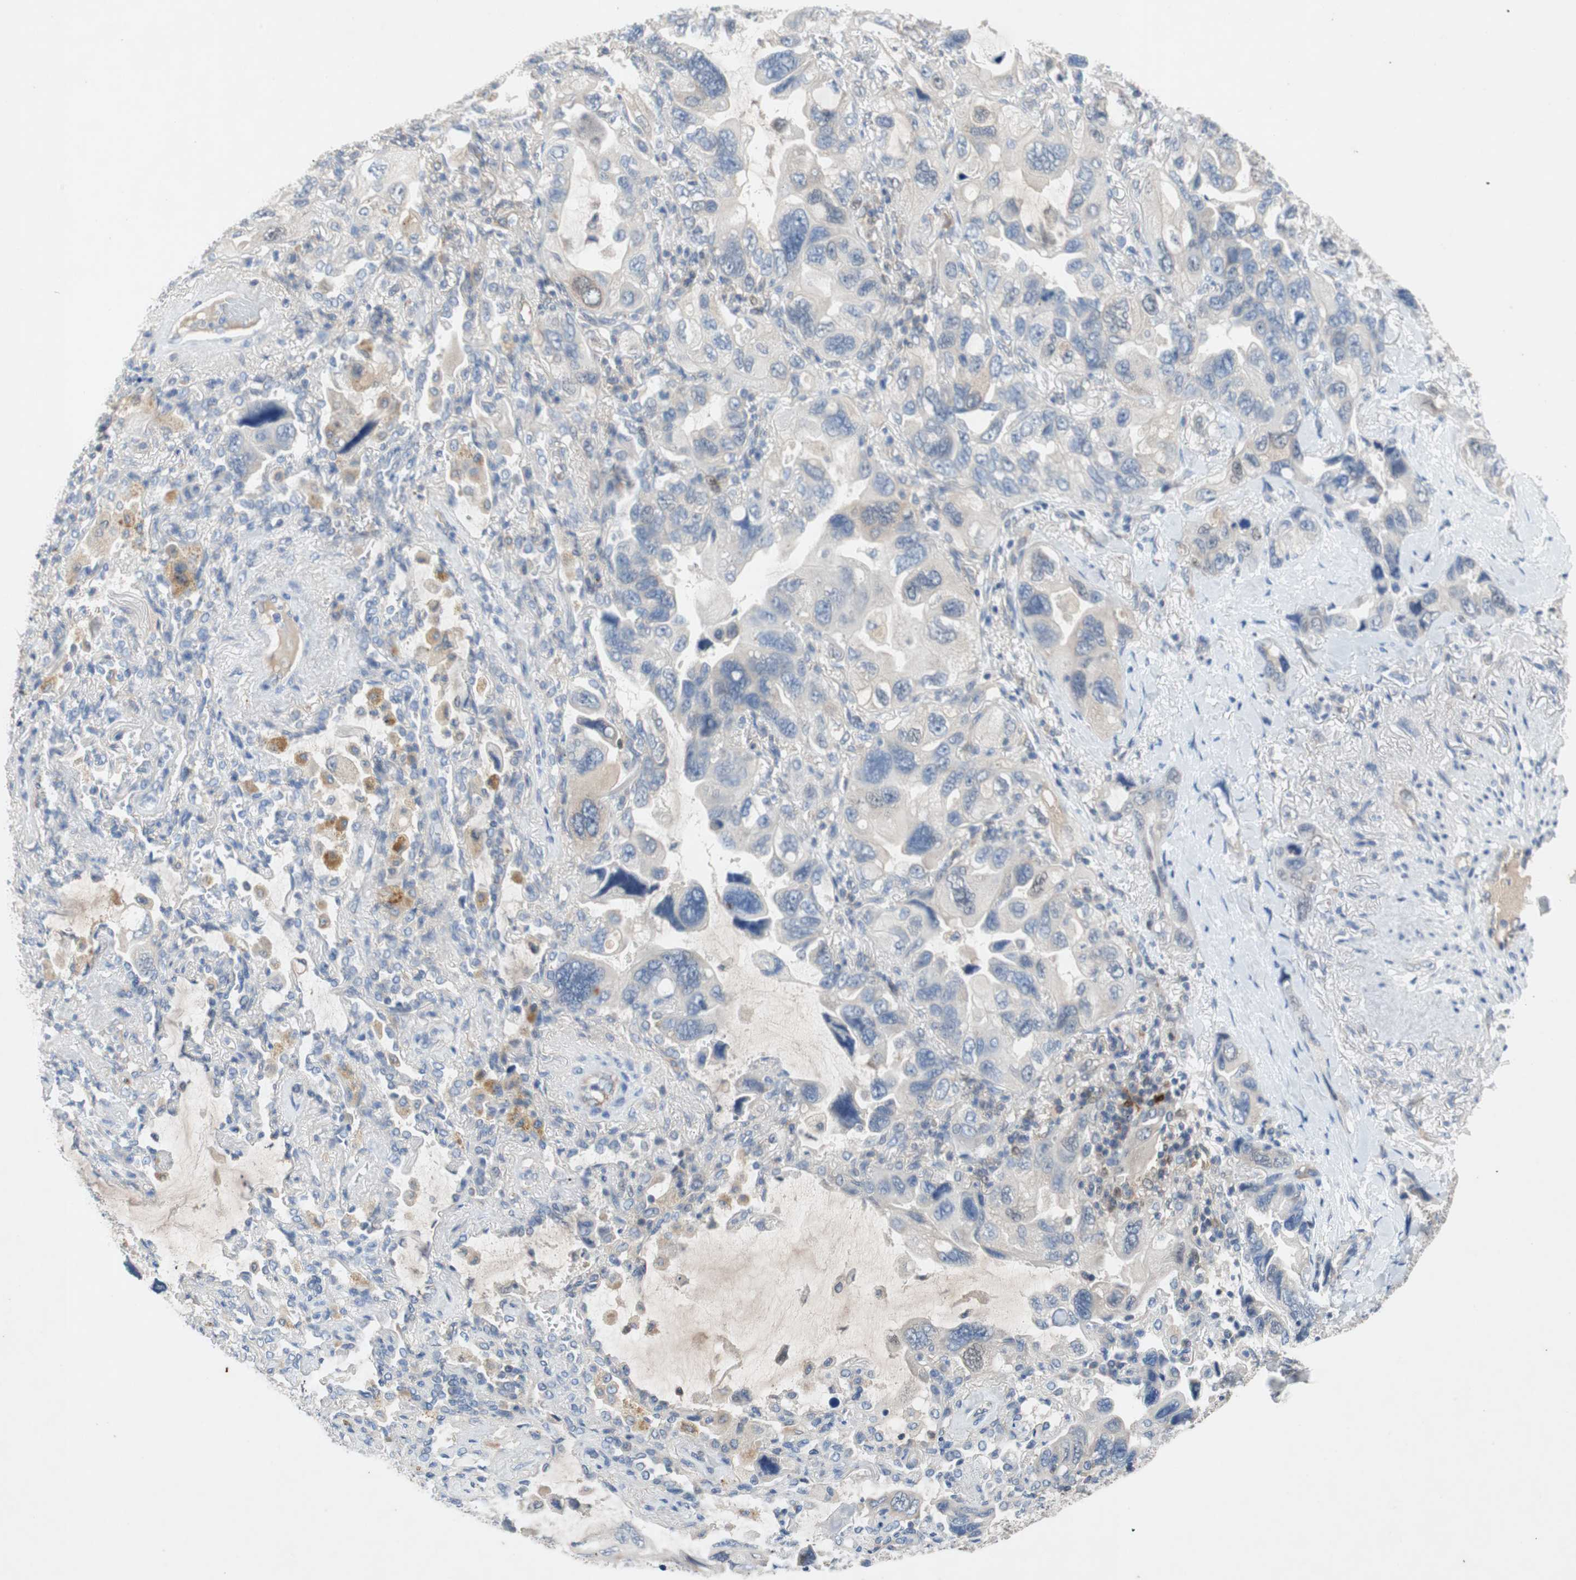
{"staining": {"intensity": "negative", "quantity": "none", "location": "none"}, "tissue": "lung cancer", "cell_type": "Tumor cells", "image_type": "cancer", "snomed": [{"axis": "morphology", "description": "Squamous cell carcinoma, NOS"}, {"axis": "topography", "description": "Lung"}], "caption": "High power microscopy image of an immunohistochemistry photomicrograph of lung squamous cell carcinoma, revealing no significant expression in tumor cells.", "gene": "RELB", "patient": {"sex": "female", "age": 73}}